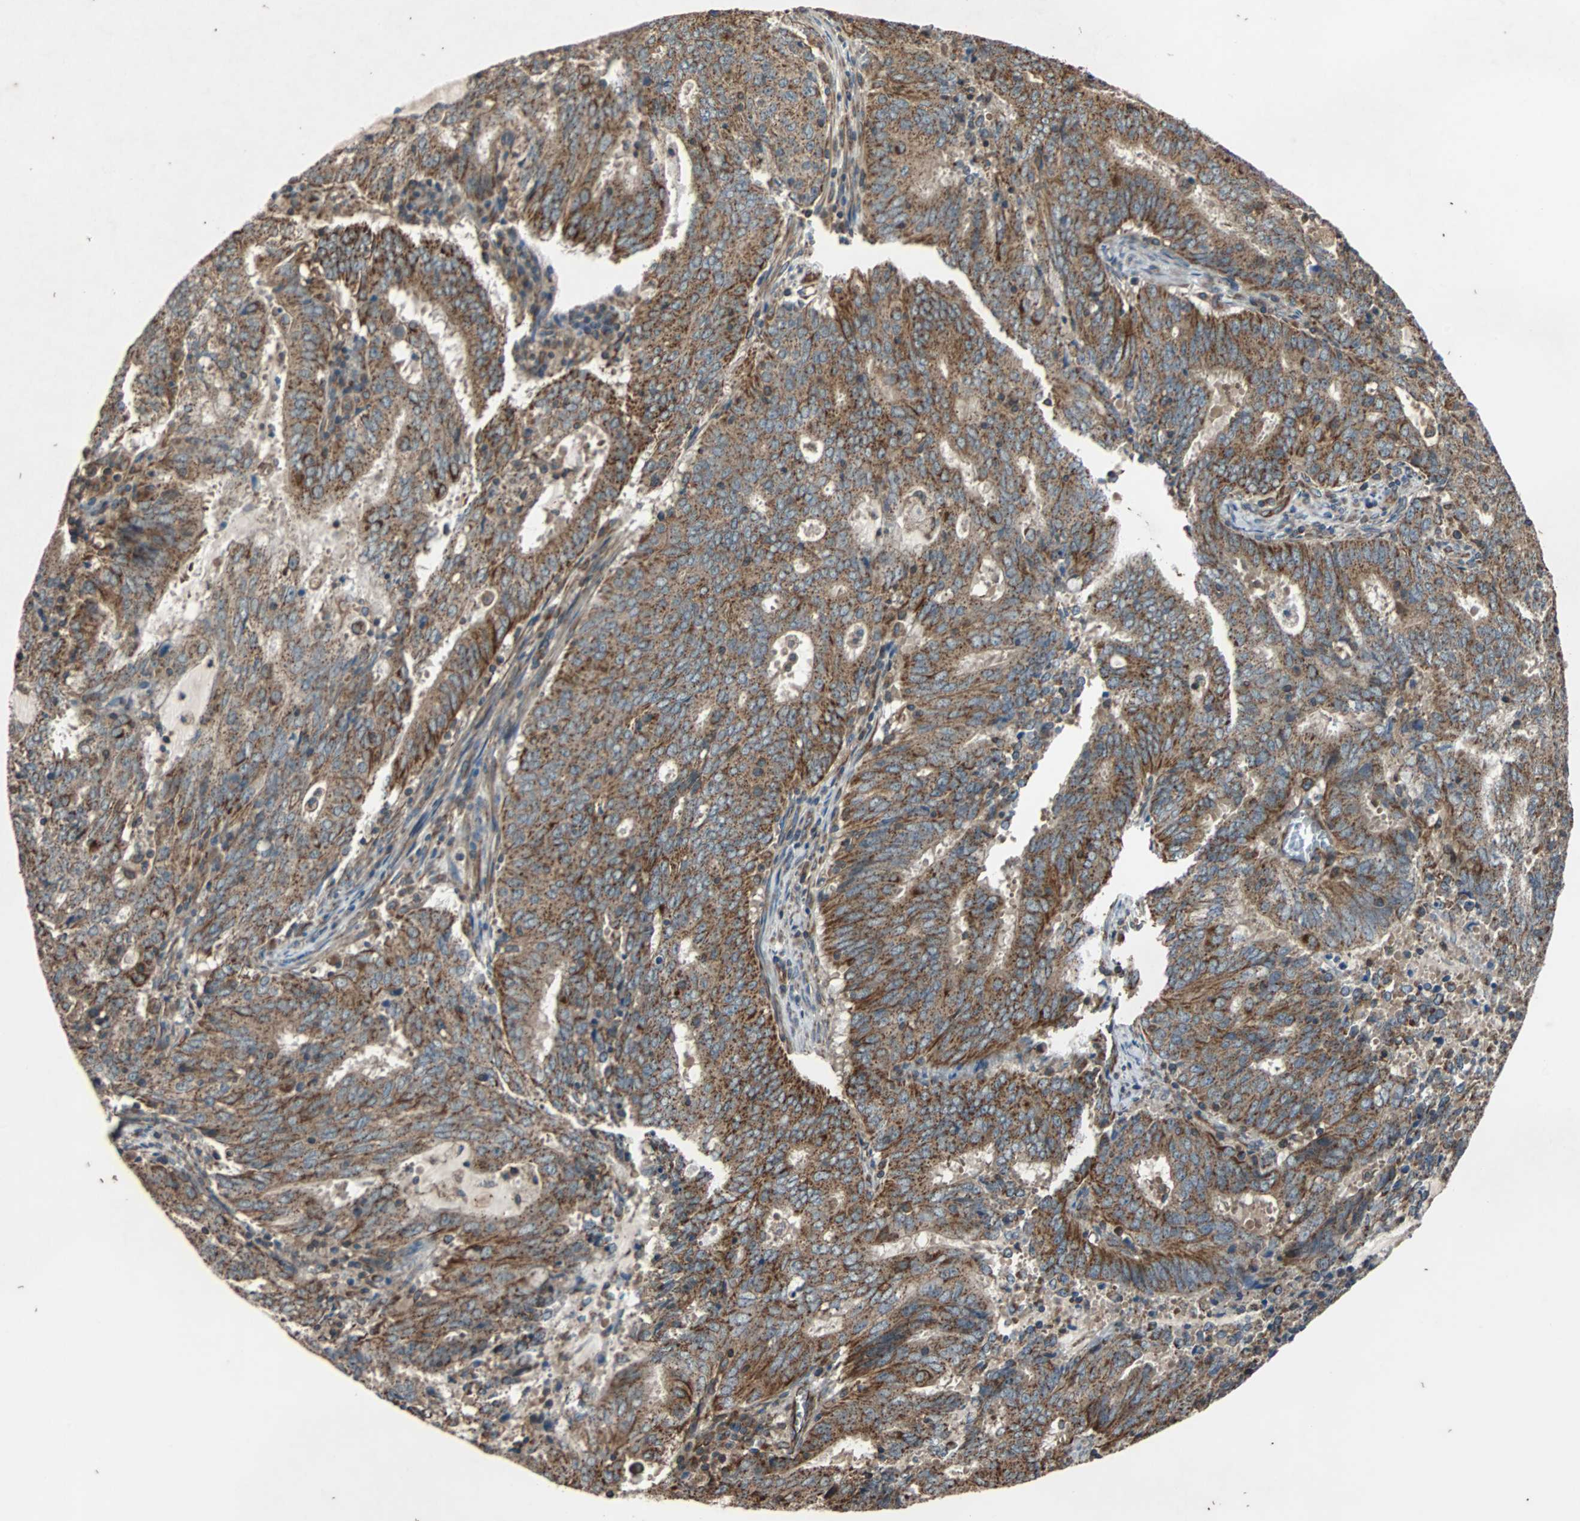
{"staining": {"intensity": "moderate", "quantity": ">75%", "location": "cytoplasmic/membranous"}, "tissue": "cervical cancer", "cell_type": "Tumor cells", "image_type": "cancer", "snomed": [{"axis": "morphology", "description": "Adenocarcinoma, NOS"}, {"axis": "topography", "description": "Cervix"}], "caption": "Brown immunohistochemical staining in adenocarcinoma (cervical) displays moderate cytoplasmic/membranous expression in approximately >75% of tumor cells. The protein of interest is stained brown, and the nuclei are stained in blue (DAB (3,3'-diaminobenzidine) IHC with brightfield microscopy, high magnification).", "gene": "ACTR3", "patient": {"sex": "female", "age": 44}}